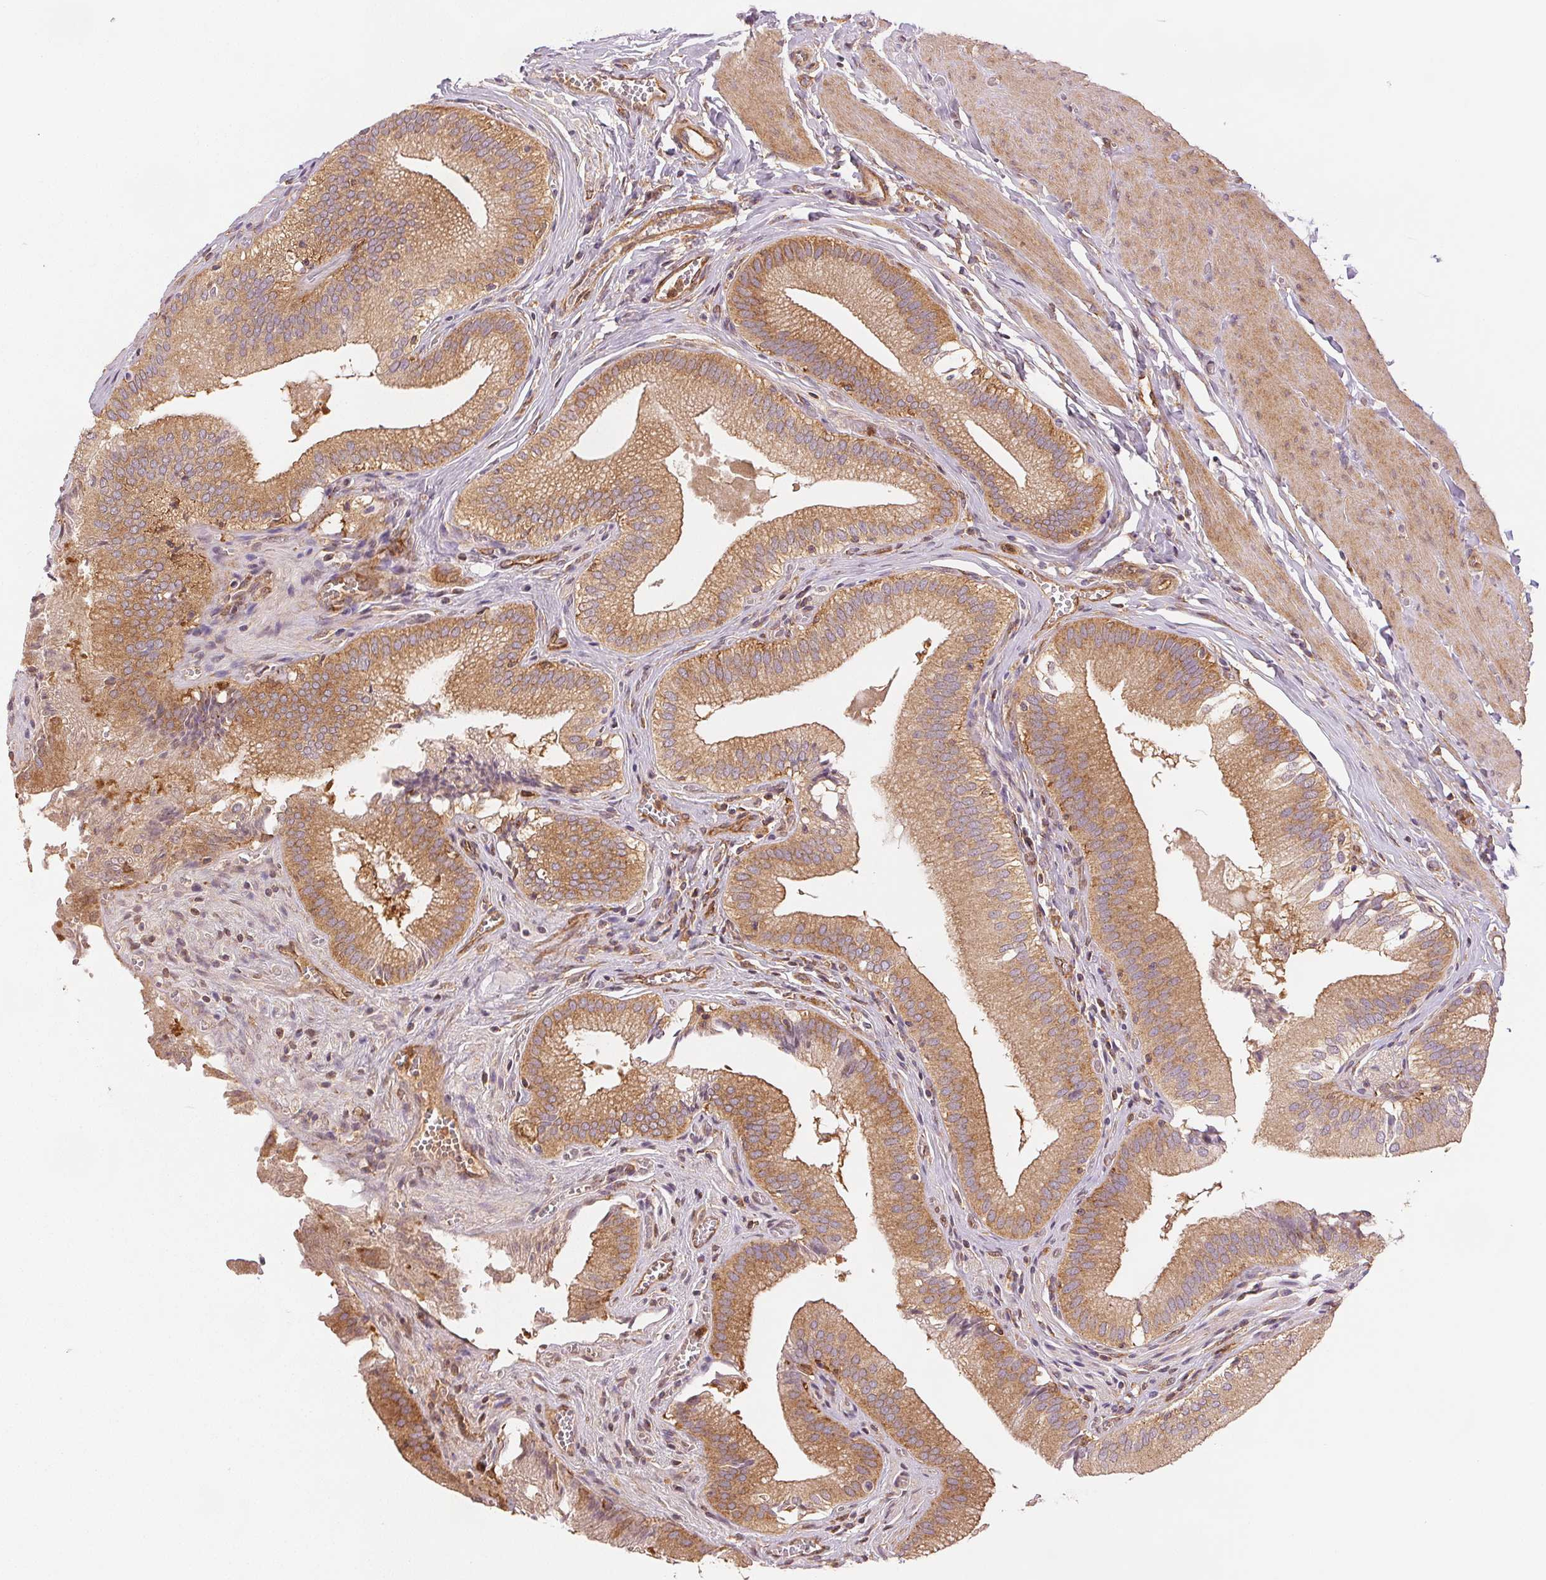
{"staining": {"intensity": "moderate", "quantity": ">75%", "location": "cytoplasmic/membranous"}, "tissue": "gallbladder", "cell_type": "Glandular cells", "image_type": "normal", "snomed": [{"axis": "morphology", "description": "Normal tissue, NOS"}, {"axis": "topography", "description": "Gallbladder"}, {"axis": "topography", "description": "Peripheral nerve tissue"}], "caption": "High-power microscopy captured an IHC micrograph of normal gallbladder, revealing moderate cytoplasmic/membranous expression in about >75% of glandular cells.", "gene": "DIAPH2", "patient": {"sex": "male", "age": 17}}